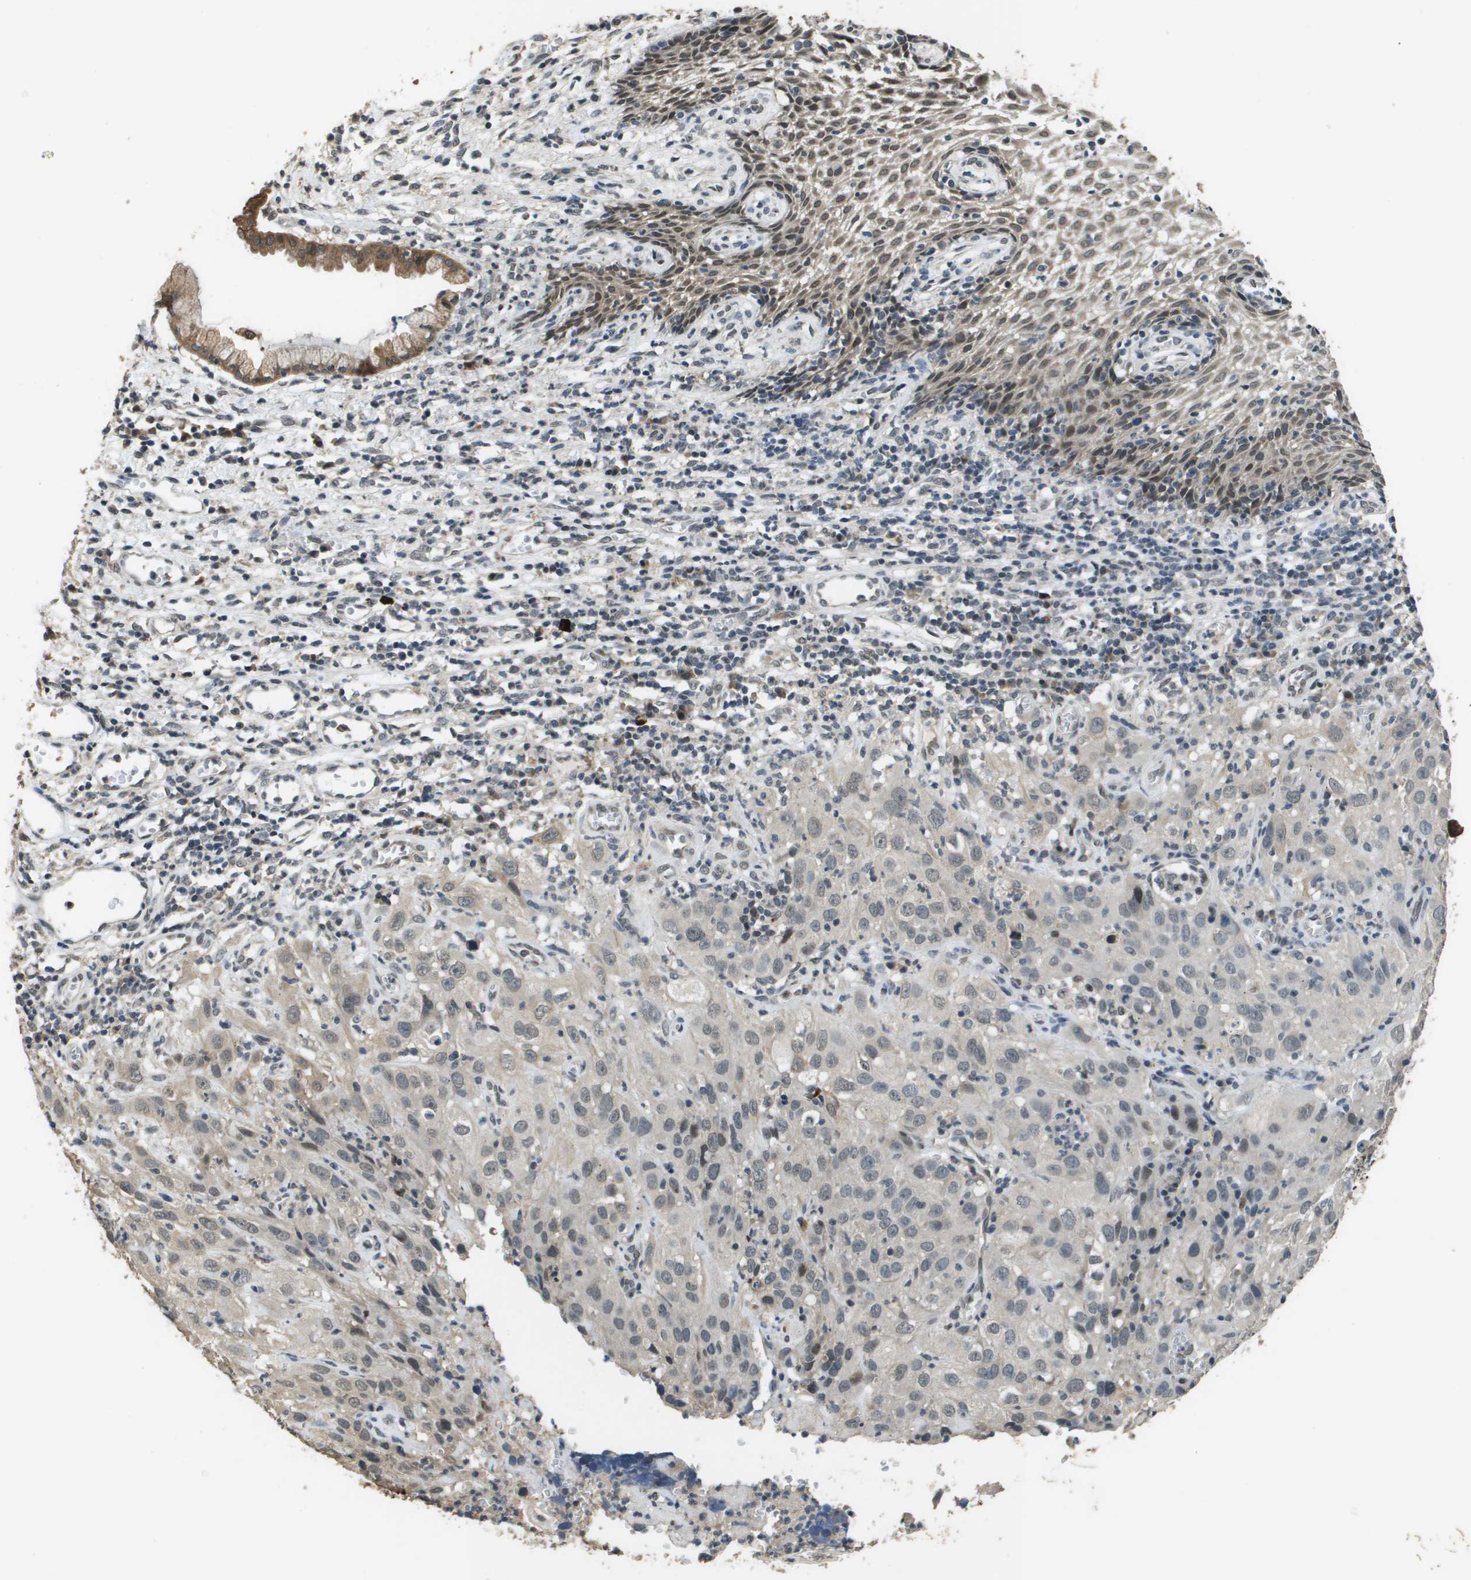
{"staining": {"intensity": "weak", "quantity": "<25%", "location": "nuclear"}, "tissue": "cervical cancer", "cell_type": "Tumor cells", "image_type": "cancer", "snomed": [{"axis": "morphology", "description": "Squamous cell carcinoma, NOS"}, {"axis": "topography", "description": "Cervix"}], "caption": "Human cervical cancer (squamous cell carcinoma) stained for a protein using immunohistochemistry (IHC) reveals no expression in tumor cells.", "gene": "FANCC", "patient": {"sex": "female", "age": 32}}